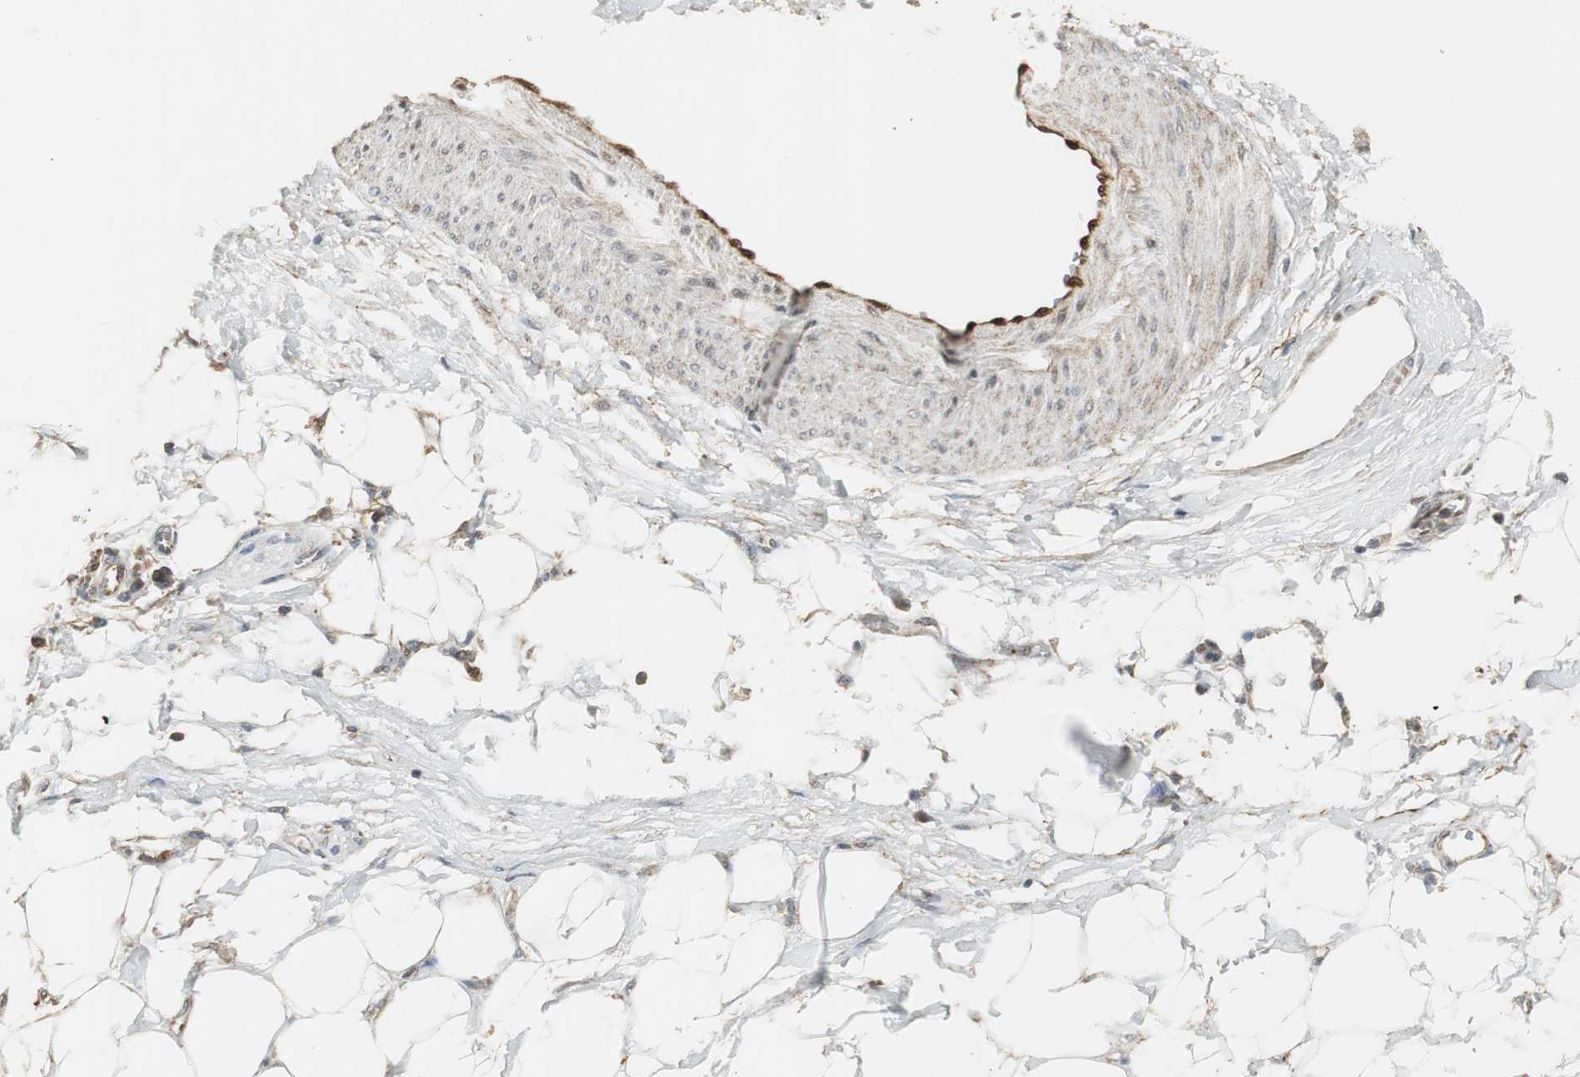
{"staining": {"intensity": "weak", "quantity": ">75%", "location": "cytoplasmic/membranous"}, "tissue": "adipose tissue", "cell_type": "Adipocytes", "image_type": "normal", "snomed": [{"axis": "morphology", "description": "Normal tissue, NOS"}, {"axis": "morphology", "description": "Urothelial carcinoma, High grade"}, {"axis": "topography", "description": "Vascular tissue"}, {"axis": "topography", "description": "Urinary bladder"}], "caption": "A low amount of weak cytoplasmic/membranous expression is present in approximately >75% of adipocytes in benign adipose tissue.", "gene": "DNAJB4", "patient": {"sex": "female", "age": 56}}